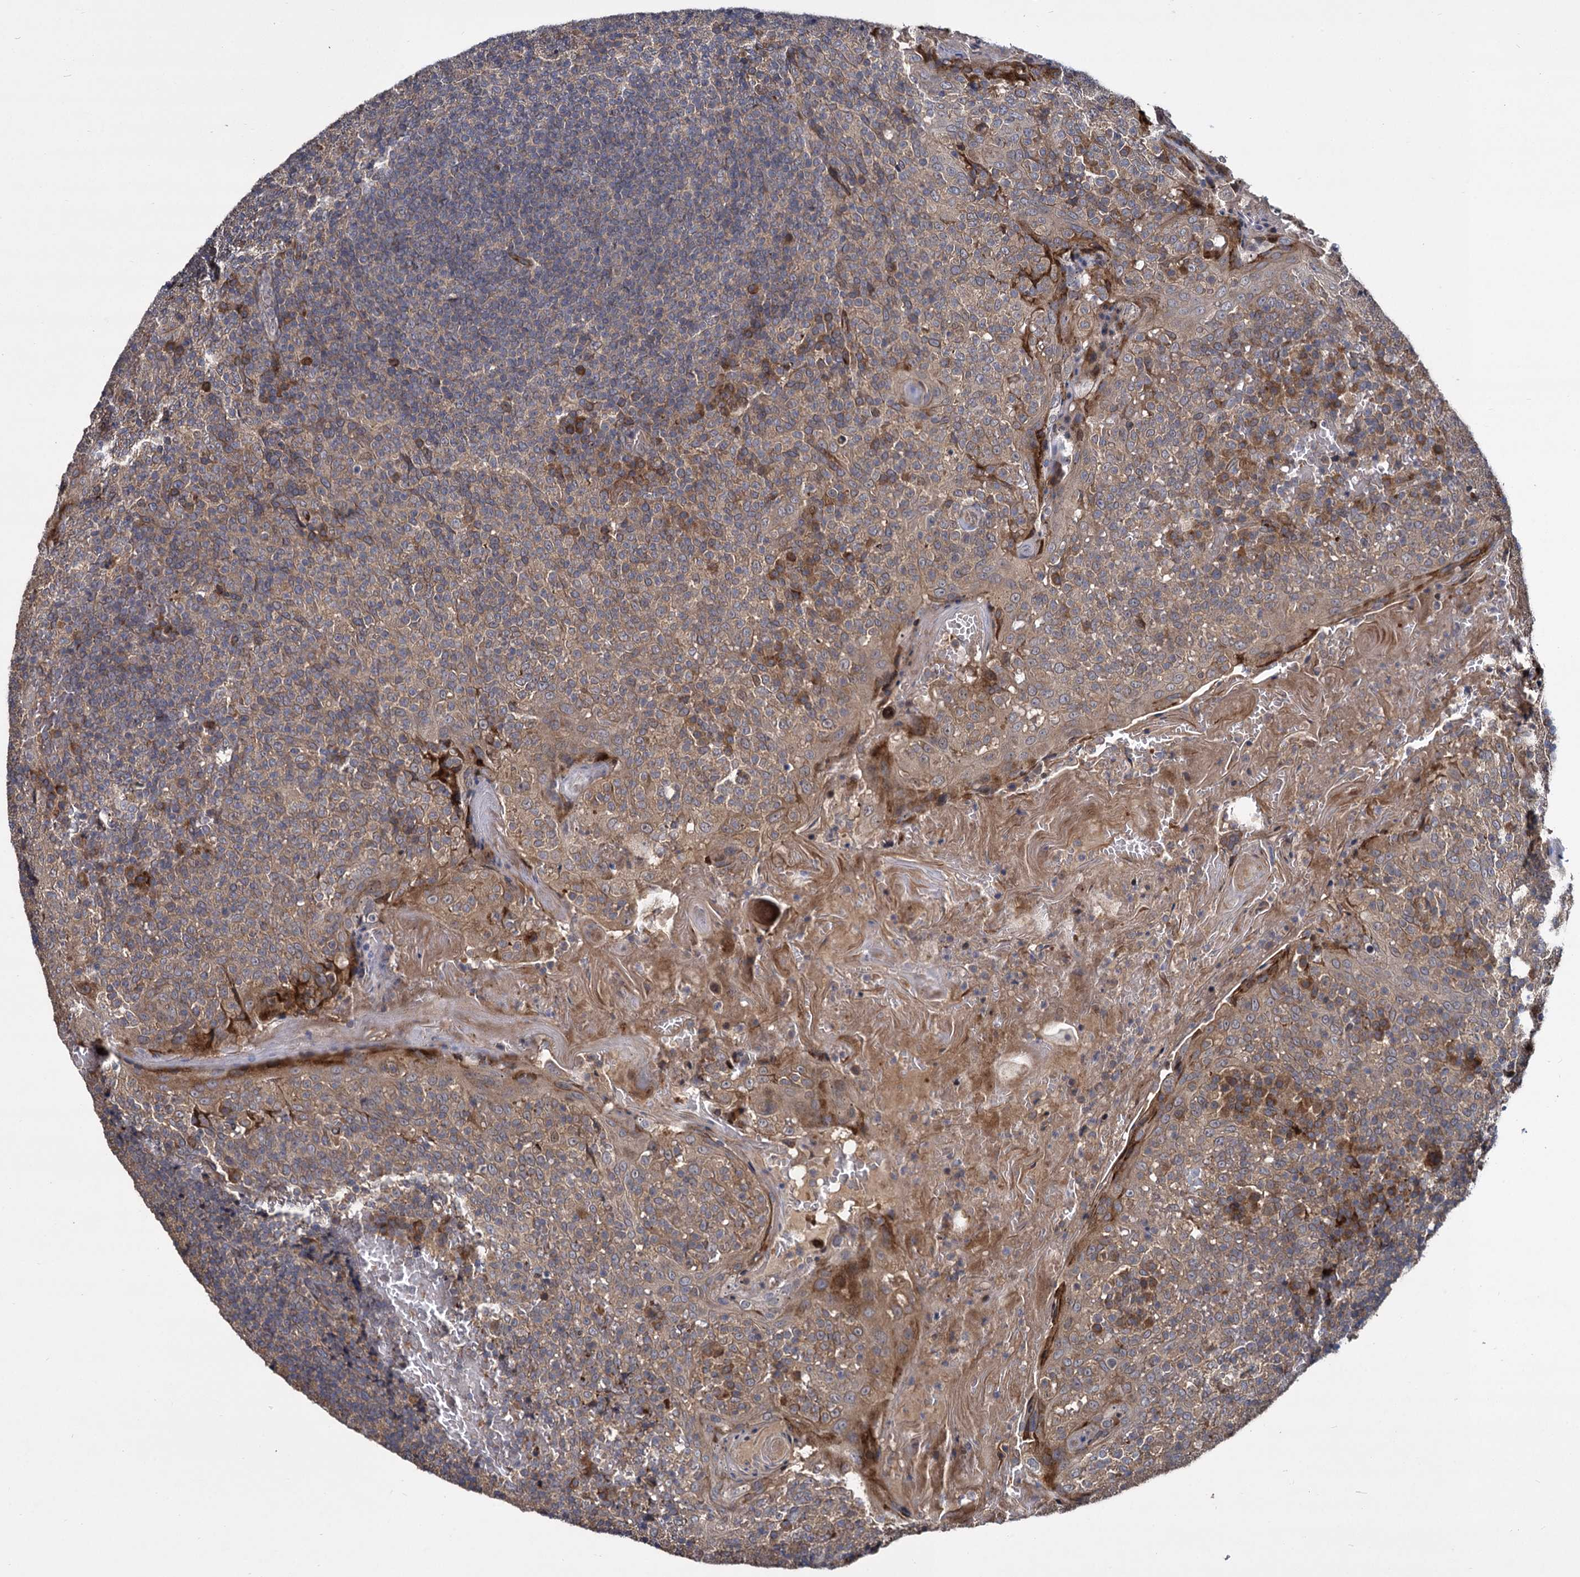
{"staining": {"intensity": "strong", "quantity": "<25%", "location": "cytoplasmic/membranous"}, "tissue": "tonsil", "cell_type": "Germinal center cells", "image_type": "normal", "snomed": [{"axis": "morphology", "description": "Normal tissue, NOS"}, {"axis": "topography", "description": "Tonsil"}], "caption": "A brown stain shows strong cytoplasmic/membranous staining of a protein in germinal center cells of normal human tonsil. (IHC, brightfield microscopy, high magnification).", "gene": "INPPL1", "patient": {"sex": "female", "age": 19}}